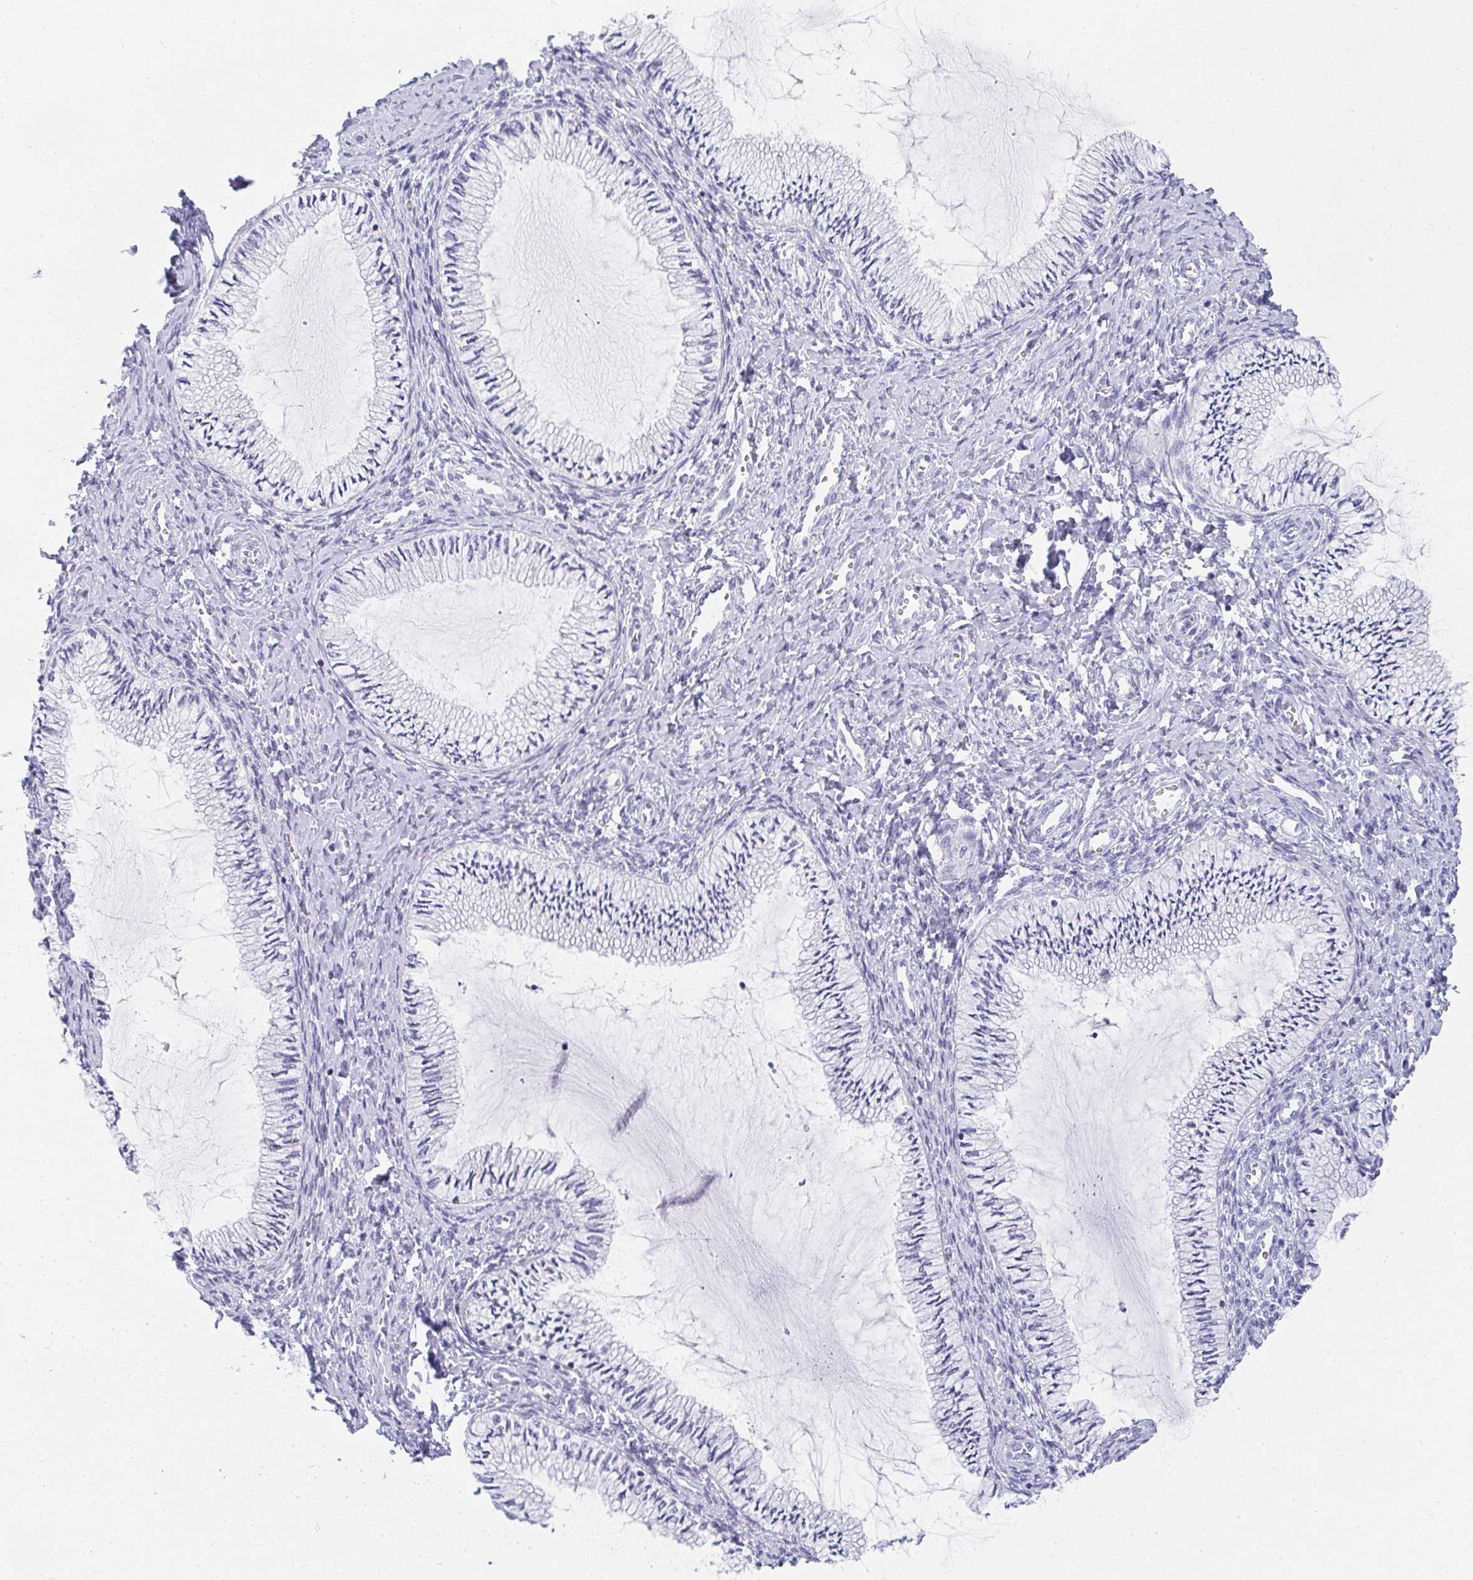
{"staining": {"intensity": "negative", "quantity": "none", "location": "none"}, "tissue": "cervix", "cell_type": "Glandular cells", "image_type": "normal", "snomed": [{"axis": "morphology", "description": "Normal tissue, NOS"}, {"axis": "topography", "description": "Cervix"}], "caption": "Human cervix stained for a protein using IHC shows no expression in glandular cells.", "gene": "NEU2", "patient": {"sex": "female", "age": 24}}